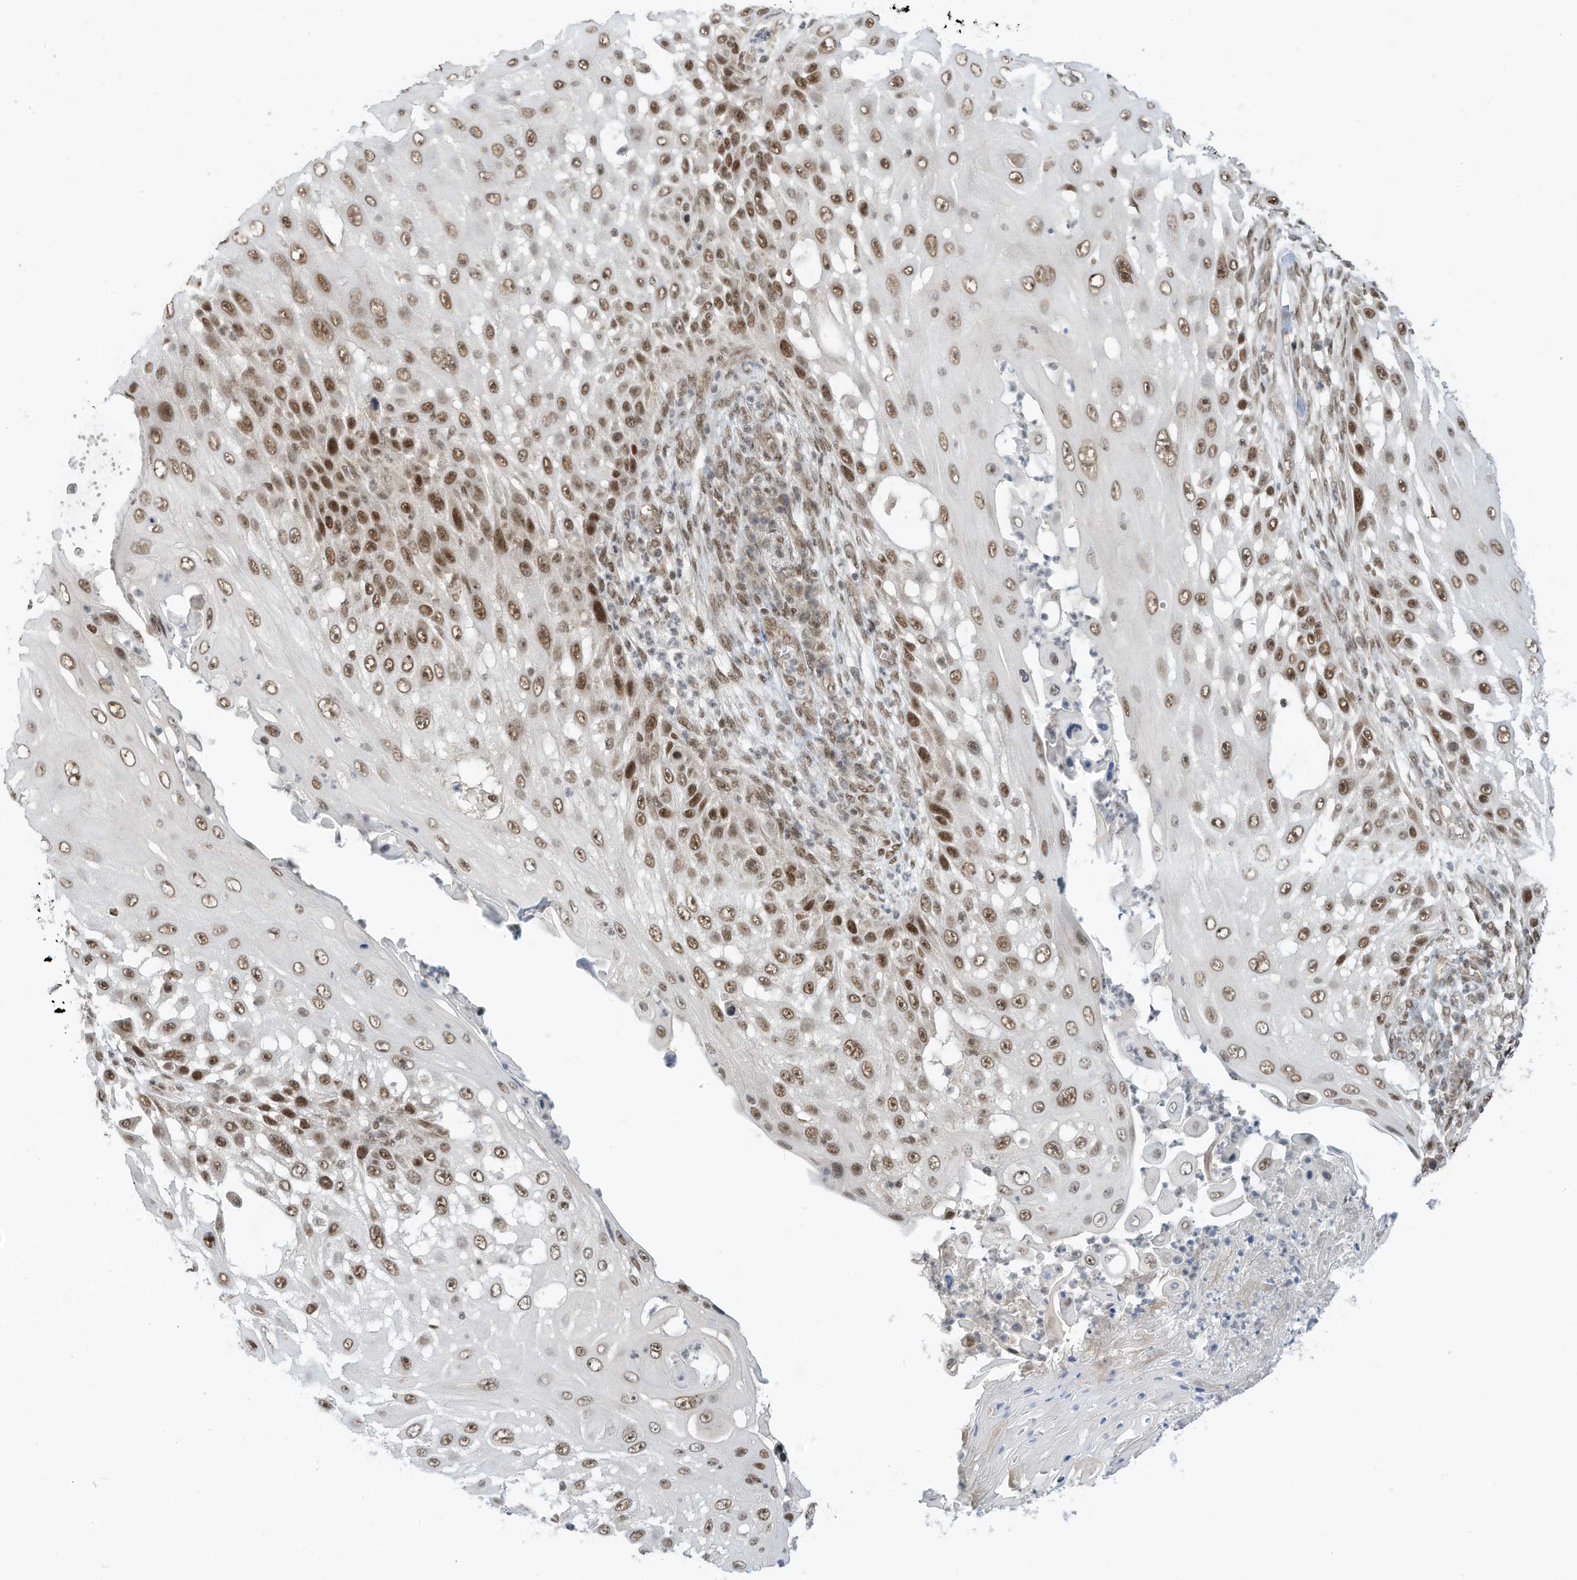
{"staining": {"intensity": "moderate", "quantity": ">75%", "location": "nuclear"}, "tissue": "skin cancer", "cell_type": "Tumor cells", "image_type": "cancer", "snomed": [{"axis": "morphology", "description": "Squamous cell carcinoma, NOS"}, {"axis": "topography", "description": "Skin"}], "caption": "Skin cancer stained with DAB (3,3'-diaminobenzidine) IHC exhibits medium levels of moderate nuclear positivity in approximately >75% of tumor cells.", "gene": "AURKAIP1", "patient": {"sex": "female", "age": 44}}